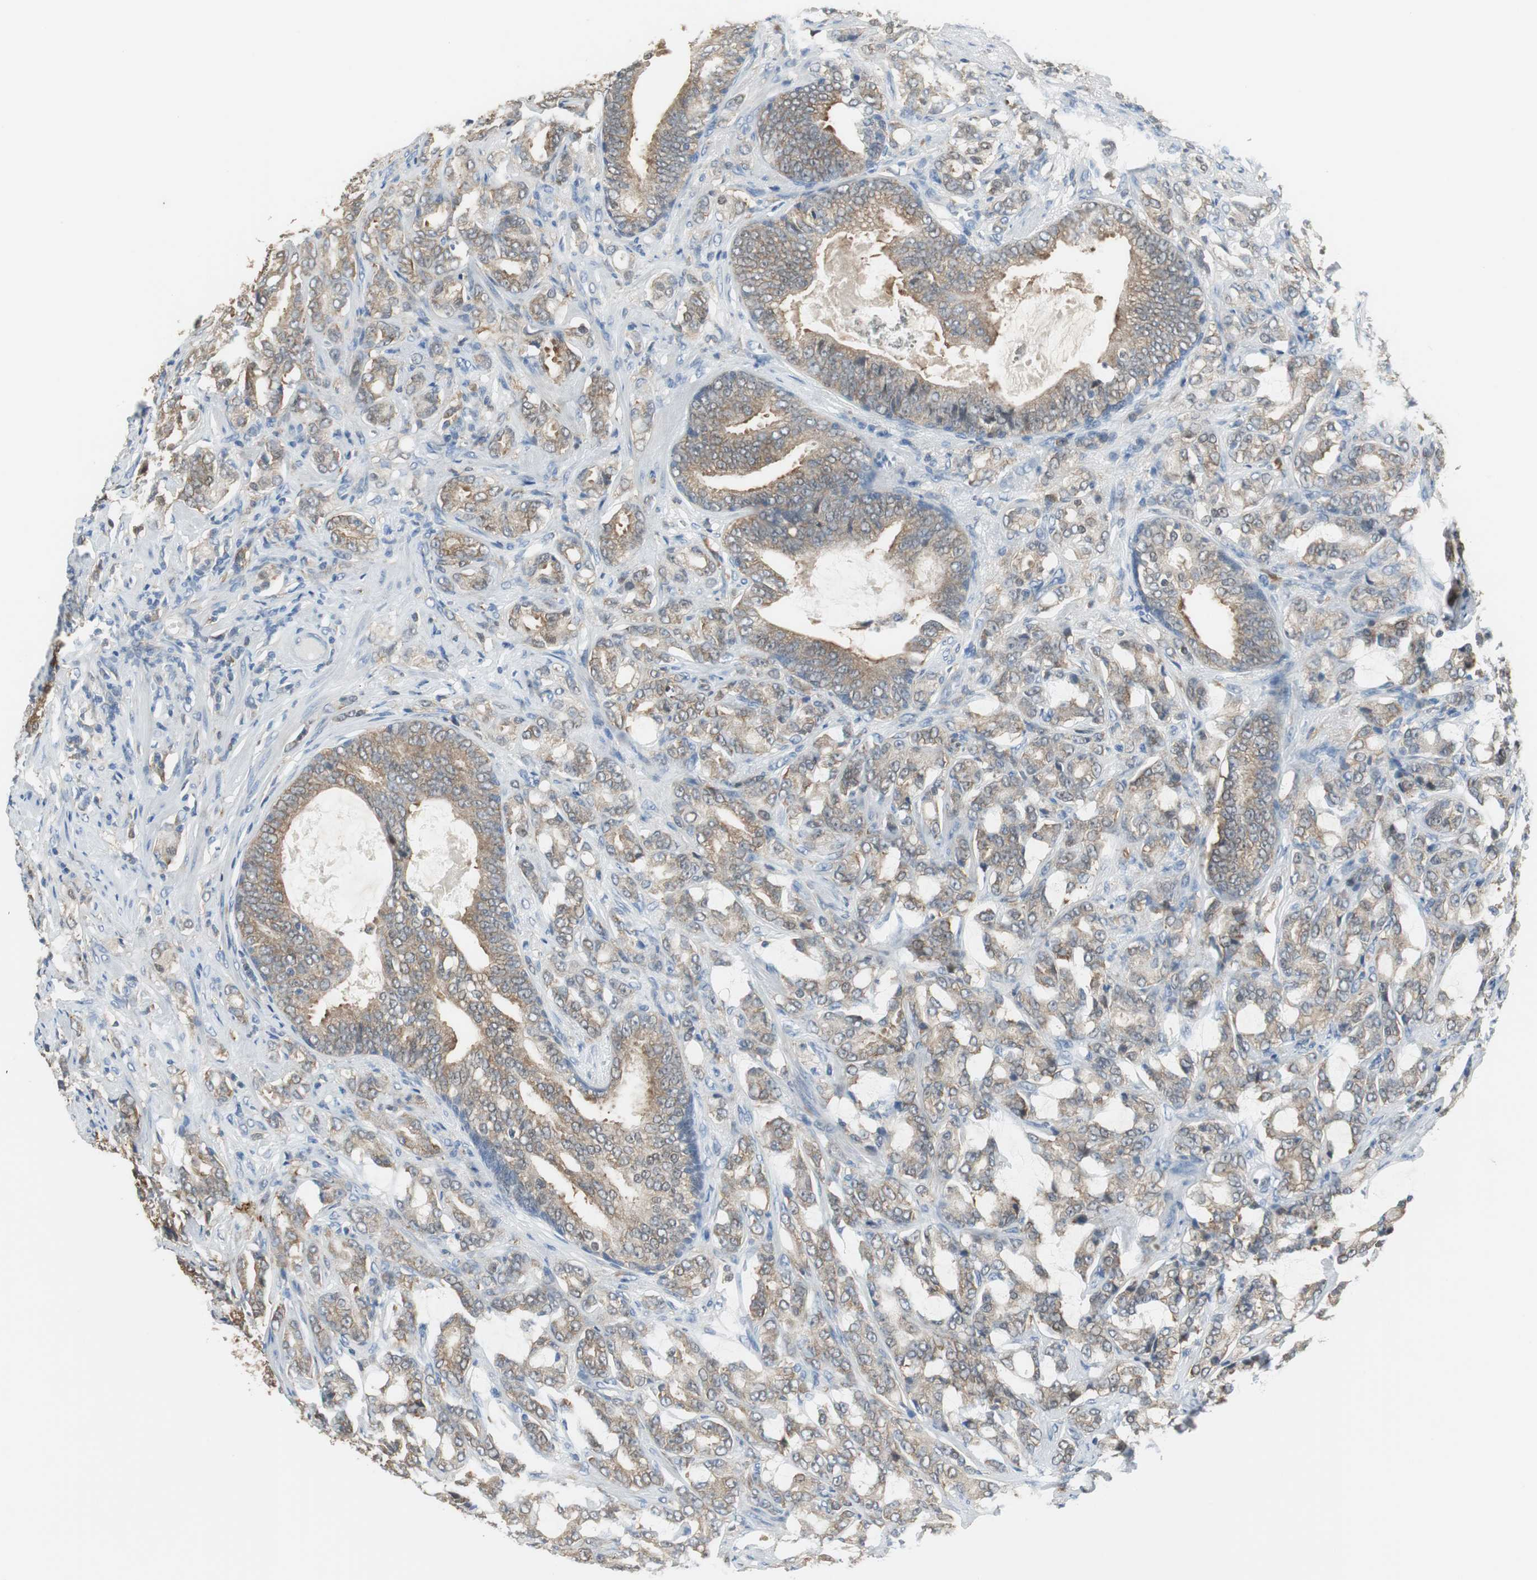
{"staining": {"intensity": "weak", "quantity": ">75%", "location": "cytoplasmic/membranous"}, "tissue": "prostate cancer", "cell_type": "Tumor cells", "image_type": "cancer", "snomed": [{"axis": "morphology", "description": "Adenocarcinoma, Low grade"}, {"axis": "topography", "description": "Prostate"}], "caption": "Immunohistochemistry (DAB) staining of prostate low-grade adenocarcinoma displays weak cytoplasmic/membranous protein expression in about >75% of tumor cells.", "gene": "MSTO1", "patient": {"sex": "male", "age": 58}}